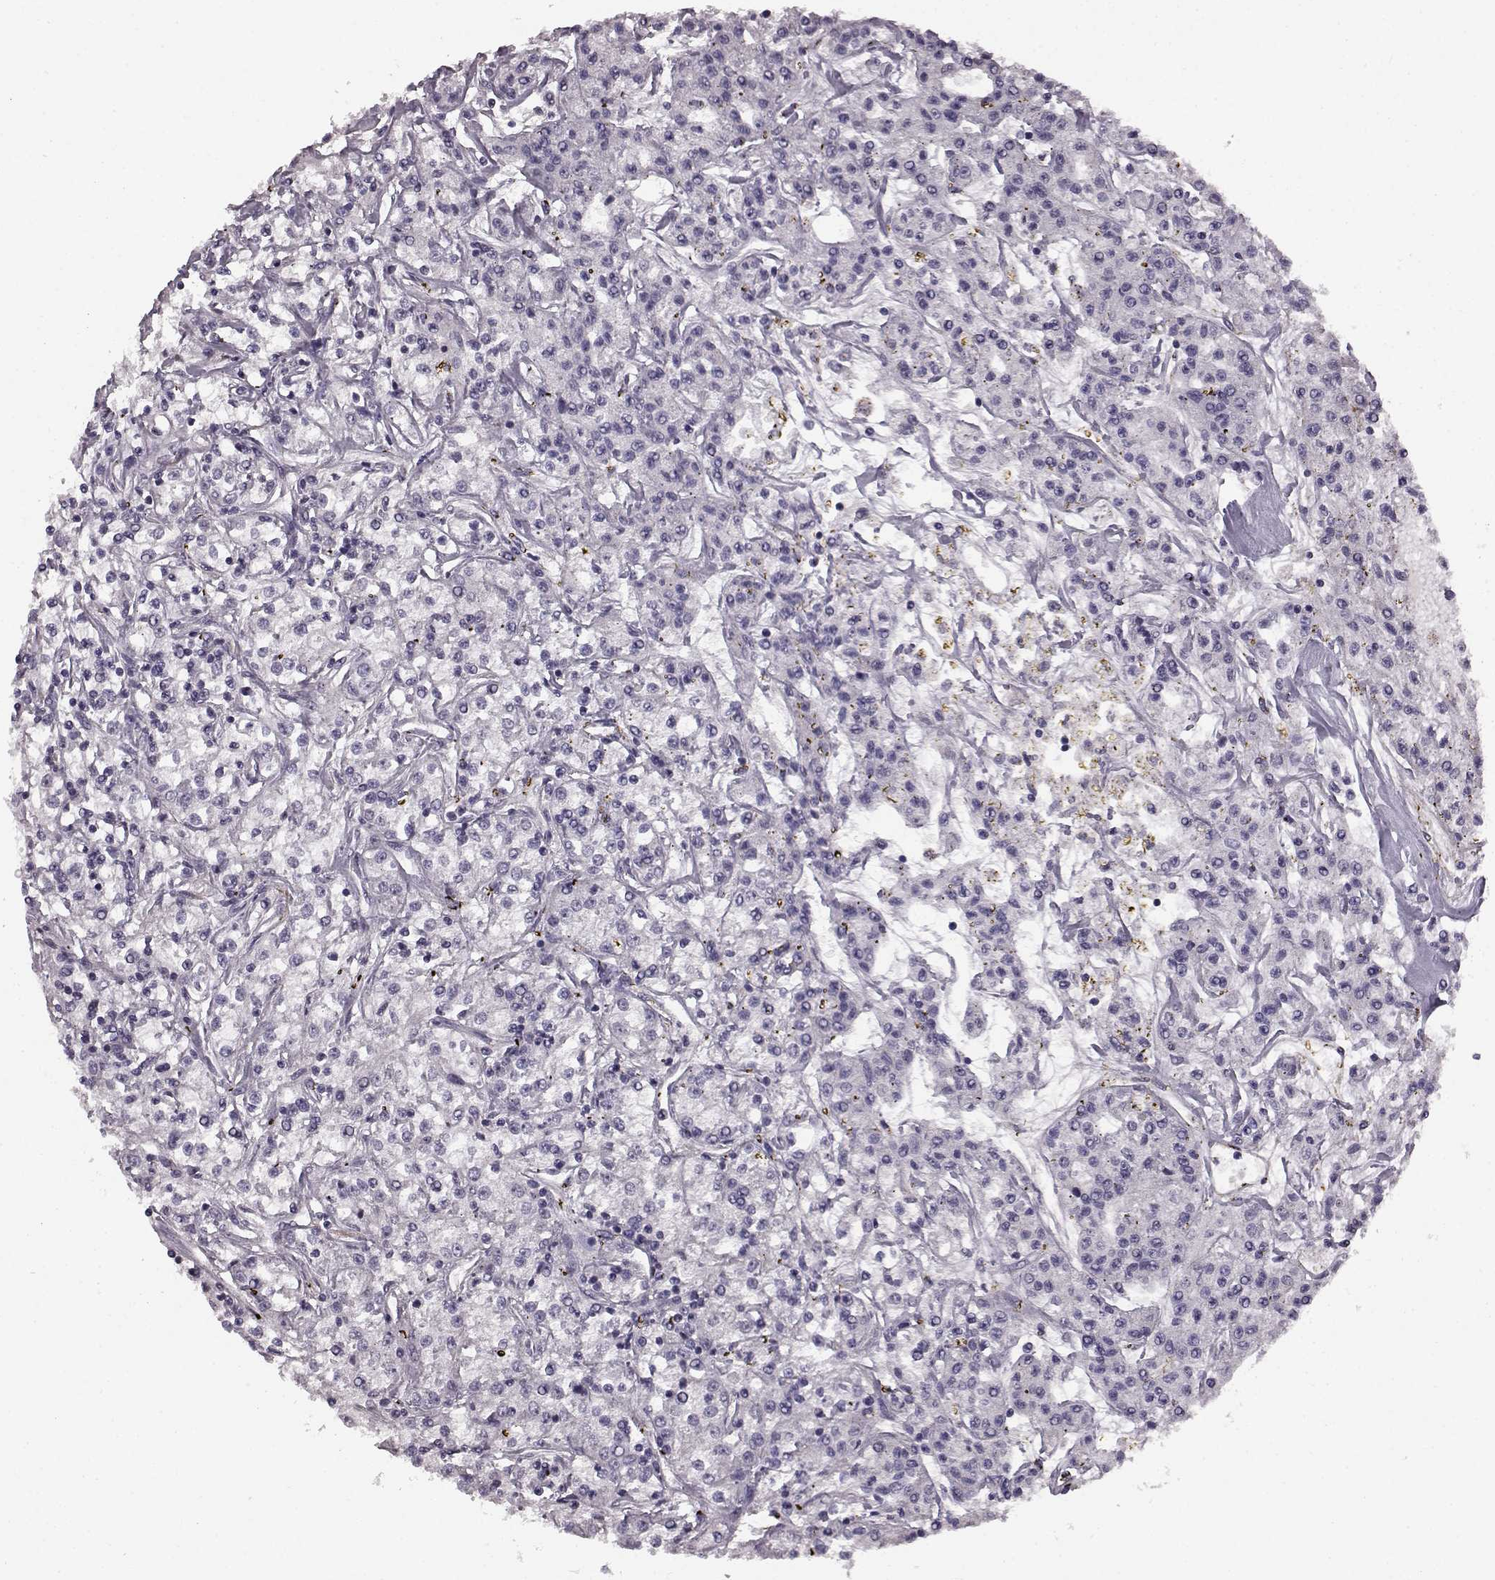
{"staining": {"intensity": "negative", "quantity": "none", "location": "none"}, "tissue": "renal cancer", "cell_type": "Tumor cells", "image_type": "cancer", "snomed": [{"axis": "morphology", "description": "Adenocarcinoma, NOS"}, {"axis": "topography", "description": "Kidney"}], "caption": "The histopathology image demonstrates no significant staining in tumor cells of adenocarcinoma (renal).", "gene": "KRT85", "patient": {"sex": "female", "age": 59}}